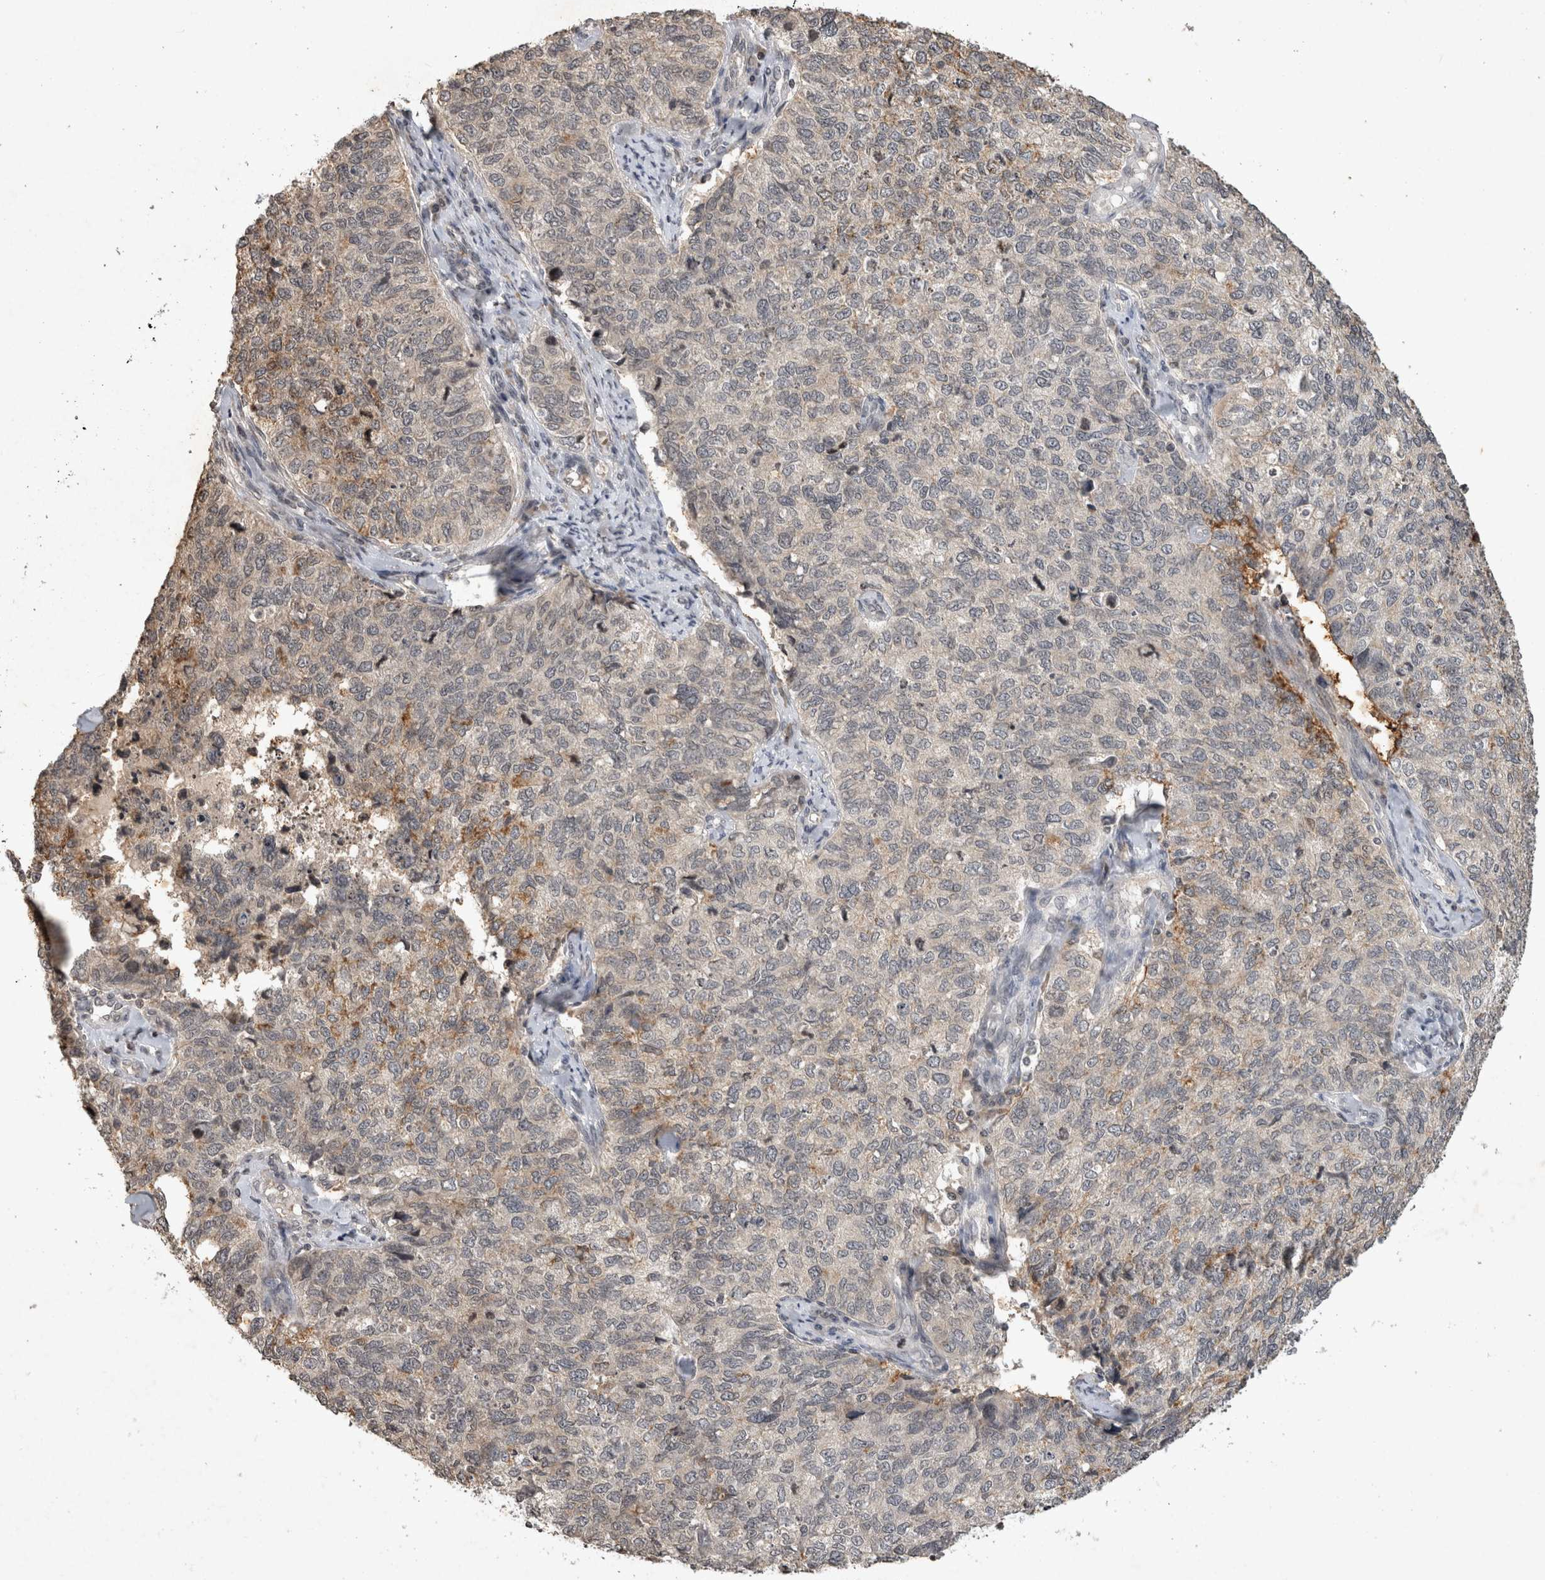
{"staining": {"intensity": "moderate", "quantity": "<25%", "location": "cytoplasmic/membranous"}, "tissue": "cervical cancer", "cell_type": "Tumor cells", "image_type": "cancer", "snomed": [{"axis": "morphology", "description": "Squamous cell carcinoma, NOS"}, {"axis": "topography", "description": "Cervix"}], "caption": "Squamous cell carcinoma (cervical) stained with a brown dye displays moderate cytoplasmic/membranous positive staining in approximately <25% of tumor cells.", "gene": "HRK", "patient": {"sex": "female", "age": 63}}